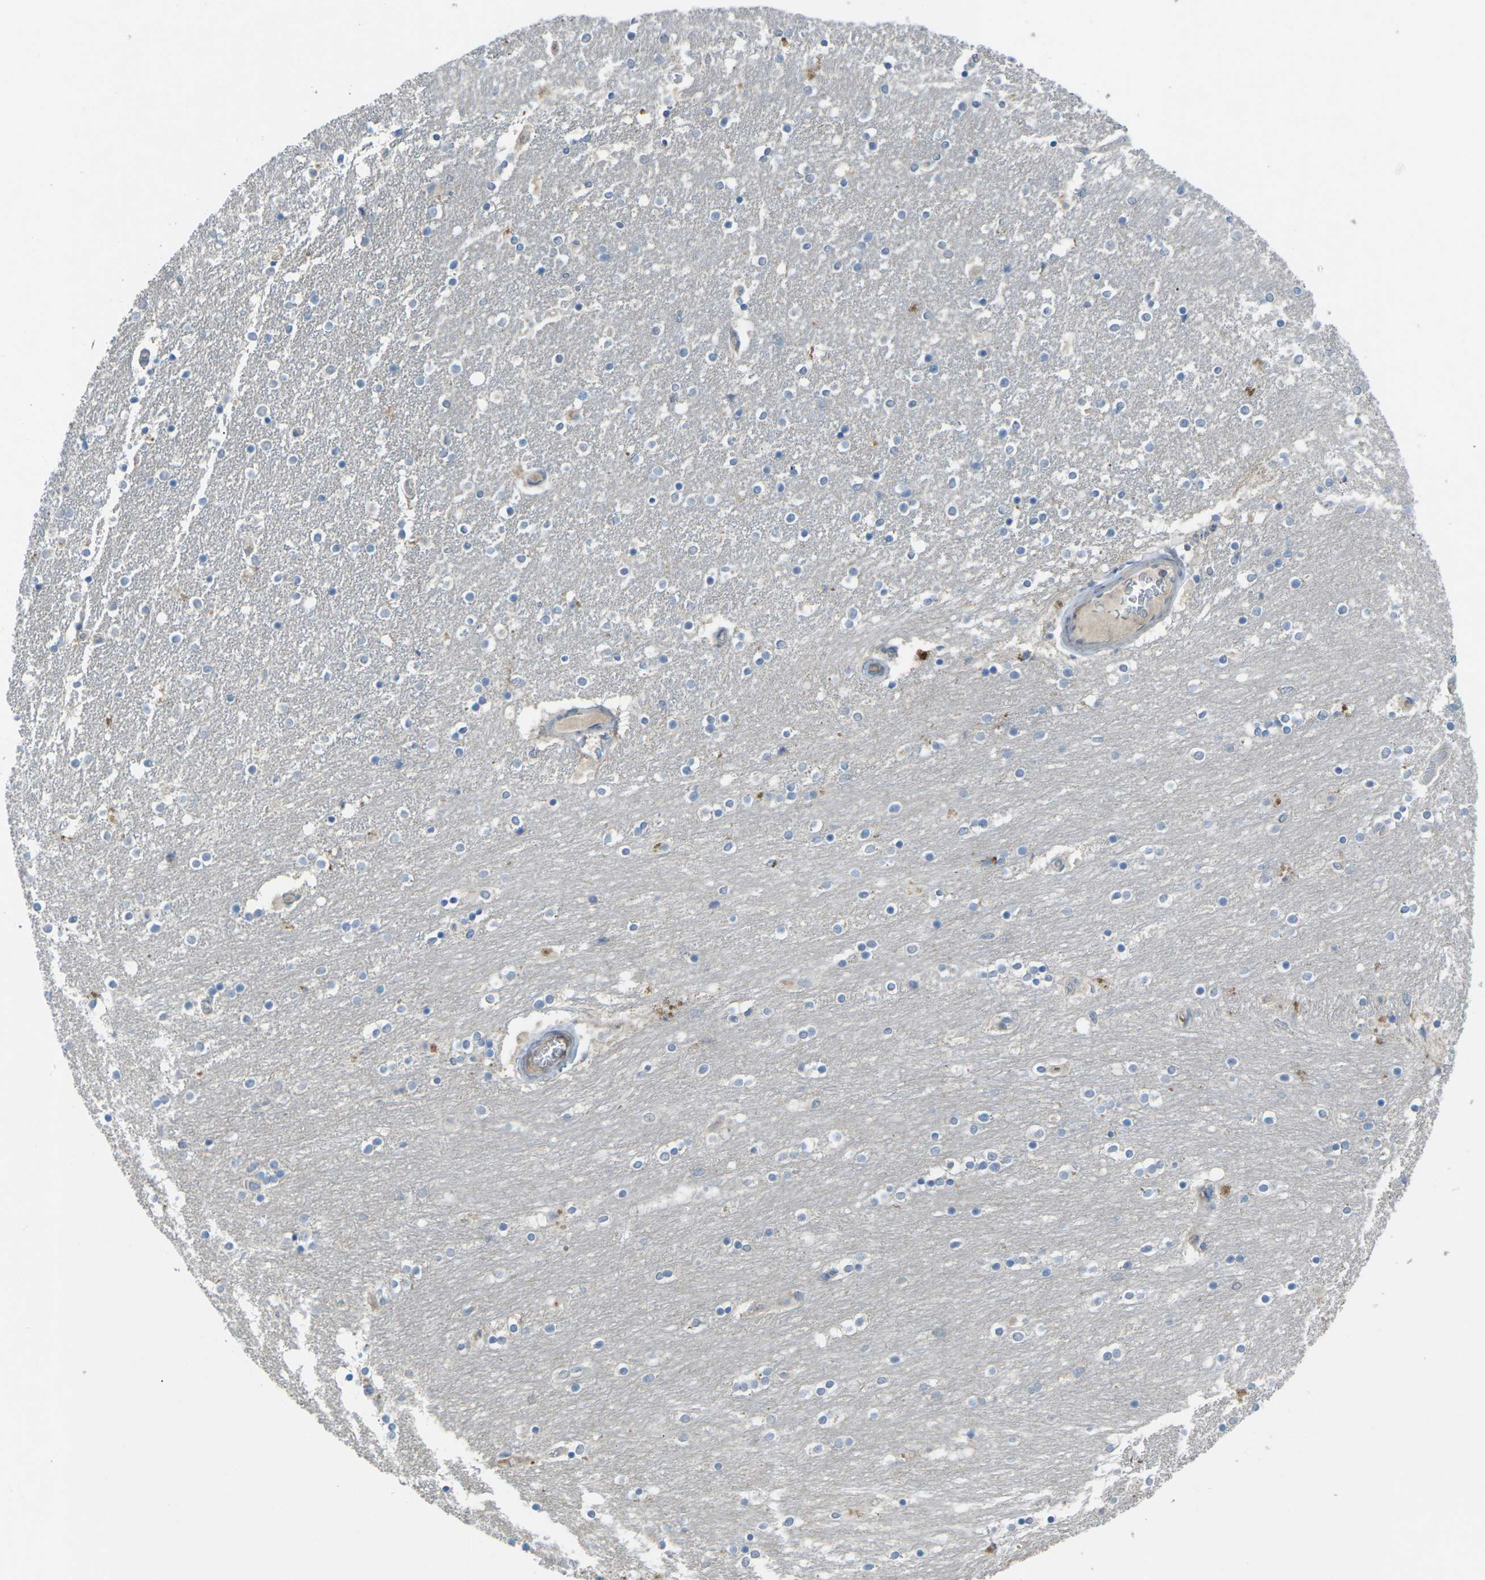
{"staining": {"intensity": "weak", "quantity": "<25%", "location": "cytoplasmic/membranous"}, "tissue": "caudate", "cell_type": "Glial cells", "image_type": "normal", "snomed": [{"axis": "morphology", "description": "Normal tissue, NOS"}, {"axis": "topography", "description": "Lateral ventricle wall"}], "caption": "The histopathology image shows no staining of glial cells in benign caudate. (DAB IHC, high magnification).", "gene": "CD19", "patient": {"sex": "female", "age": 54}}